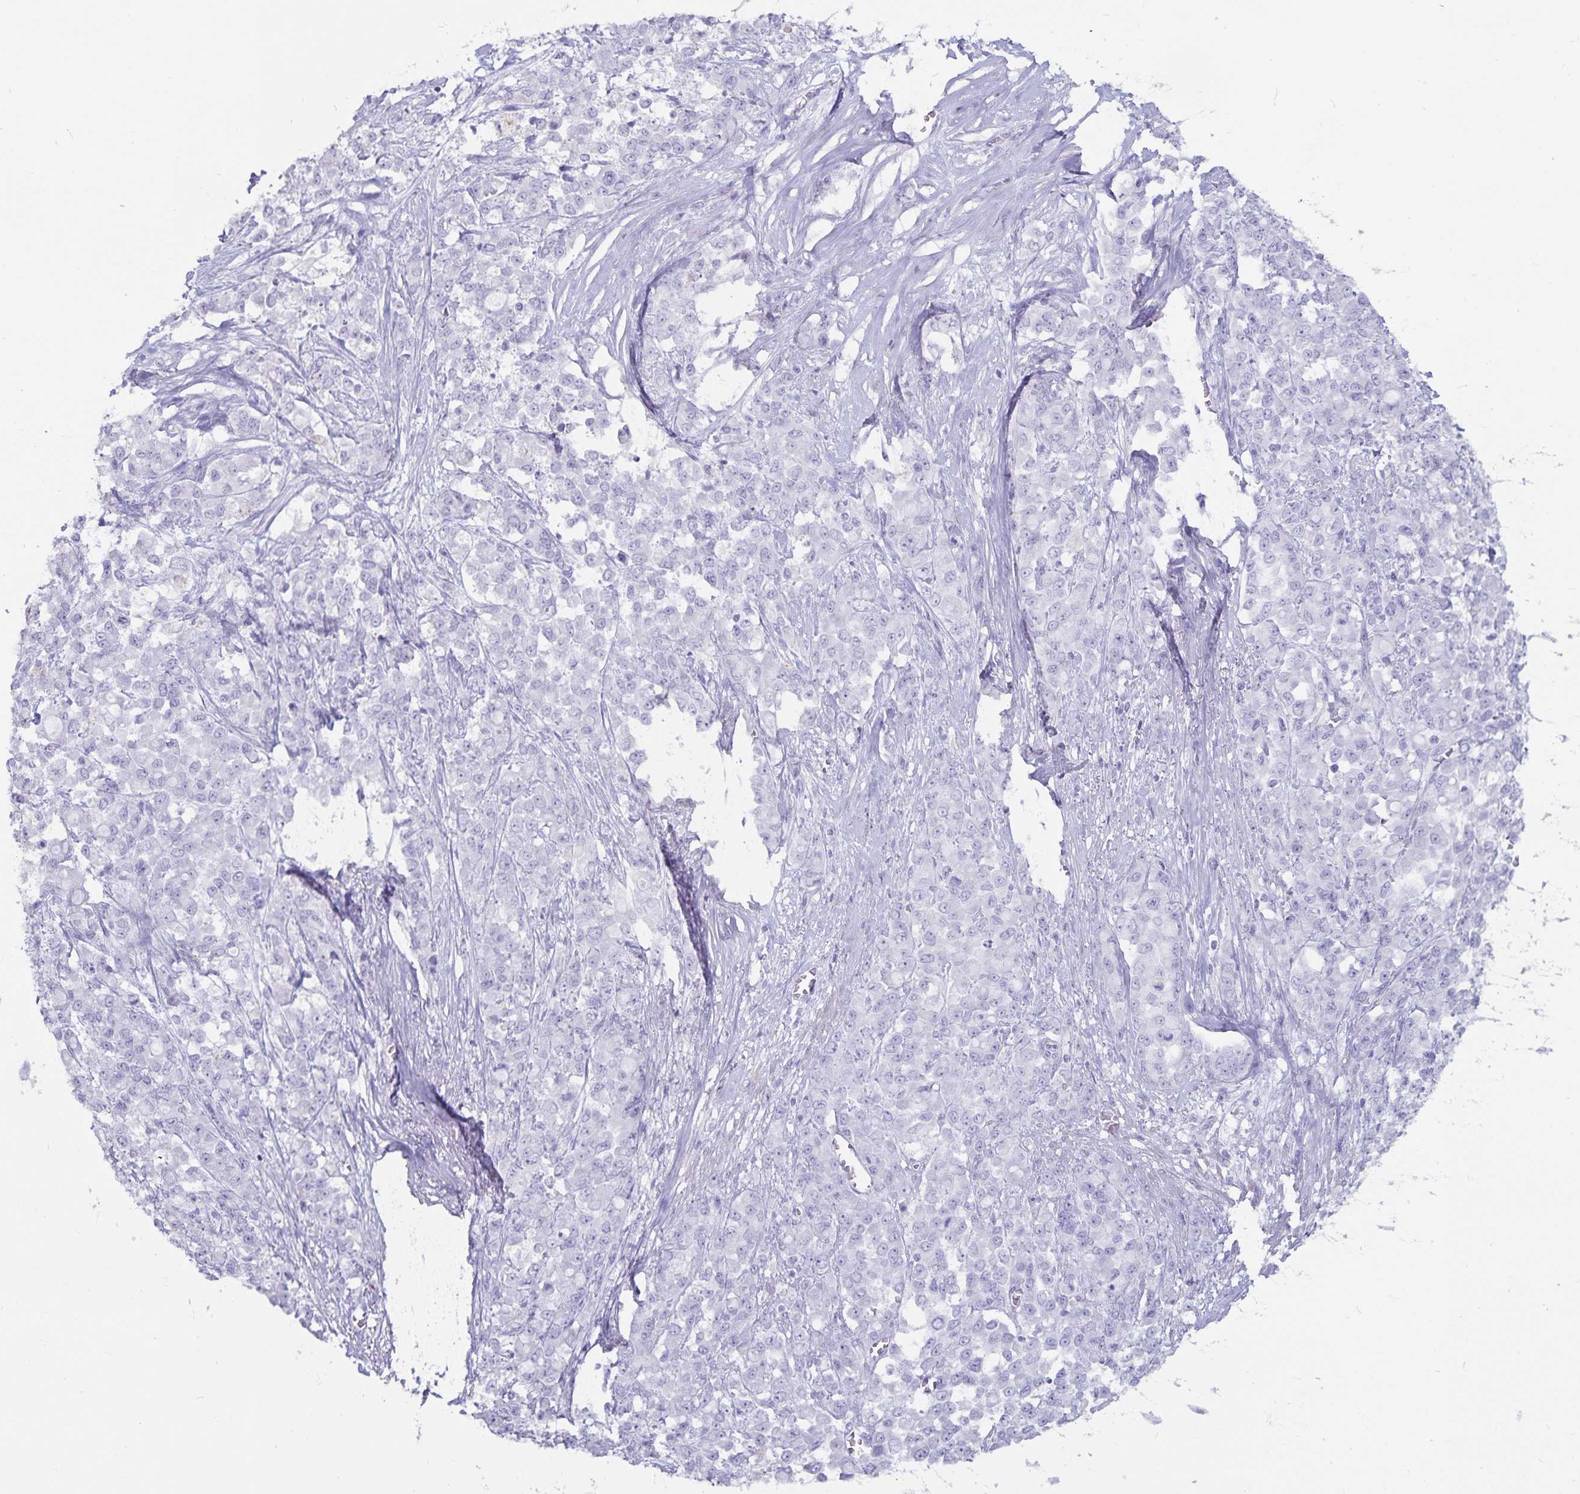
{"staining": {"intensity": "negative", "quantity": "none", "location": "none"}, "tissue": "stomach cancer", "cell_type": "Tumor cells", "image_type": "cancer", "snomed": [{"axis": "morphology", "description": "Adenocarcinoma, NOS"}, {"axis": "topography", "description": "Stomach"}], "caption": "Protein analysis of stomach cancer (adenocarcinoma) reveals no significant staining in tumor cells.", "gene": "GPR137", "patient": {"sex": "female", "age": 76}}